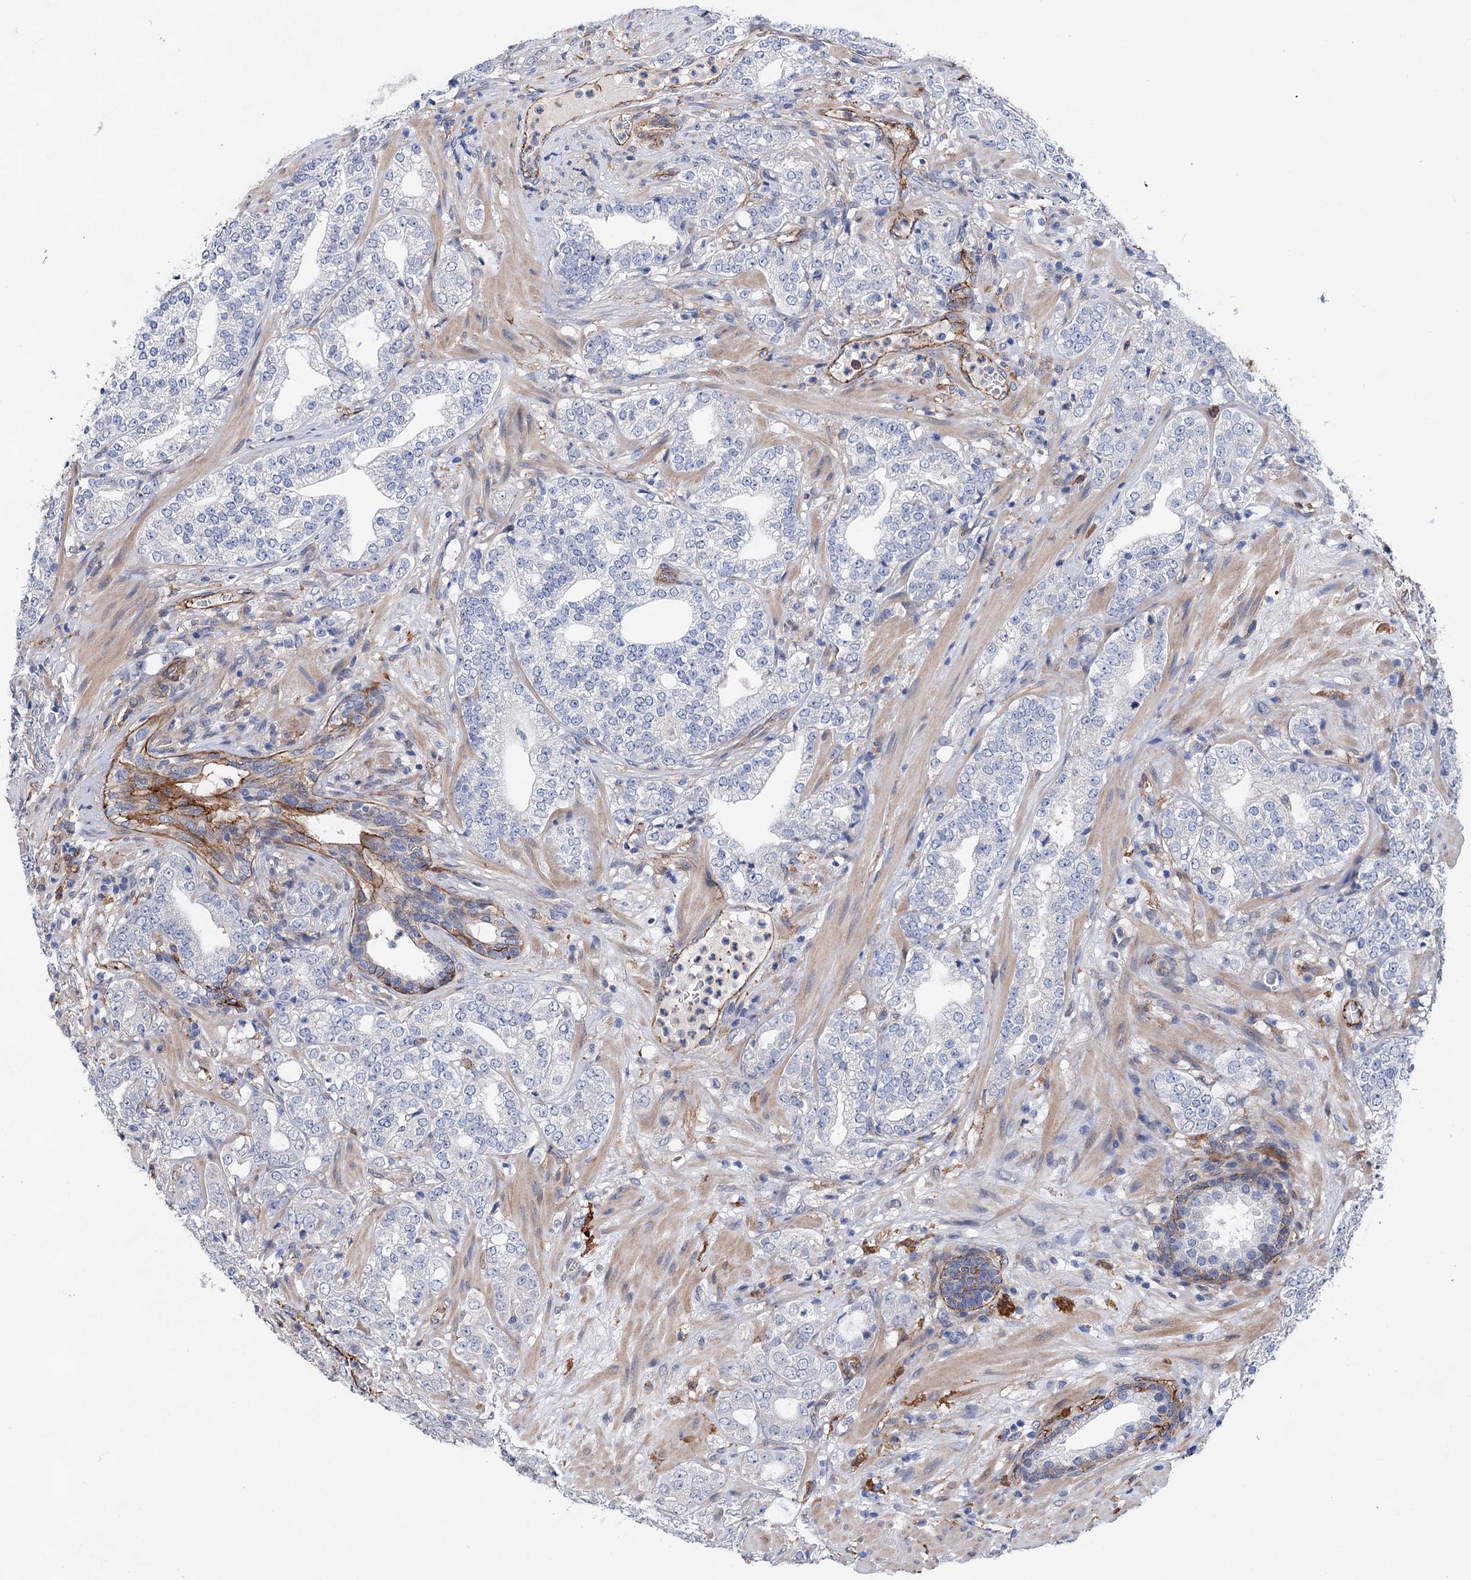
{"staining": {"intensity": "negative", "quantity": "none", "location": "none"}, "tissue": "prostate cancer", "cell_type": "Tumor cells", "image_type": "cancer", "snomed": [{"axis": "morphology", "description": "Adenocarcinoma, High grade"}, {"axis": "topography", "description": "Prostate"}], "caption": "Immunohistochemical staining of prostate cancer exhibits no significant staining in tumor cells.", "gene": "TMTC3", "patient": {"sex": "male", "age": 64}}